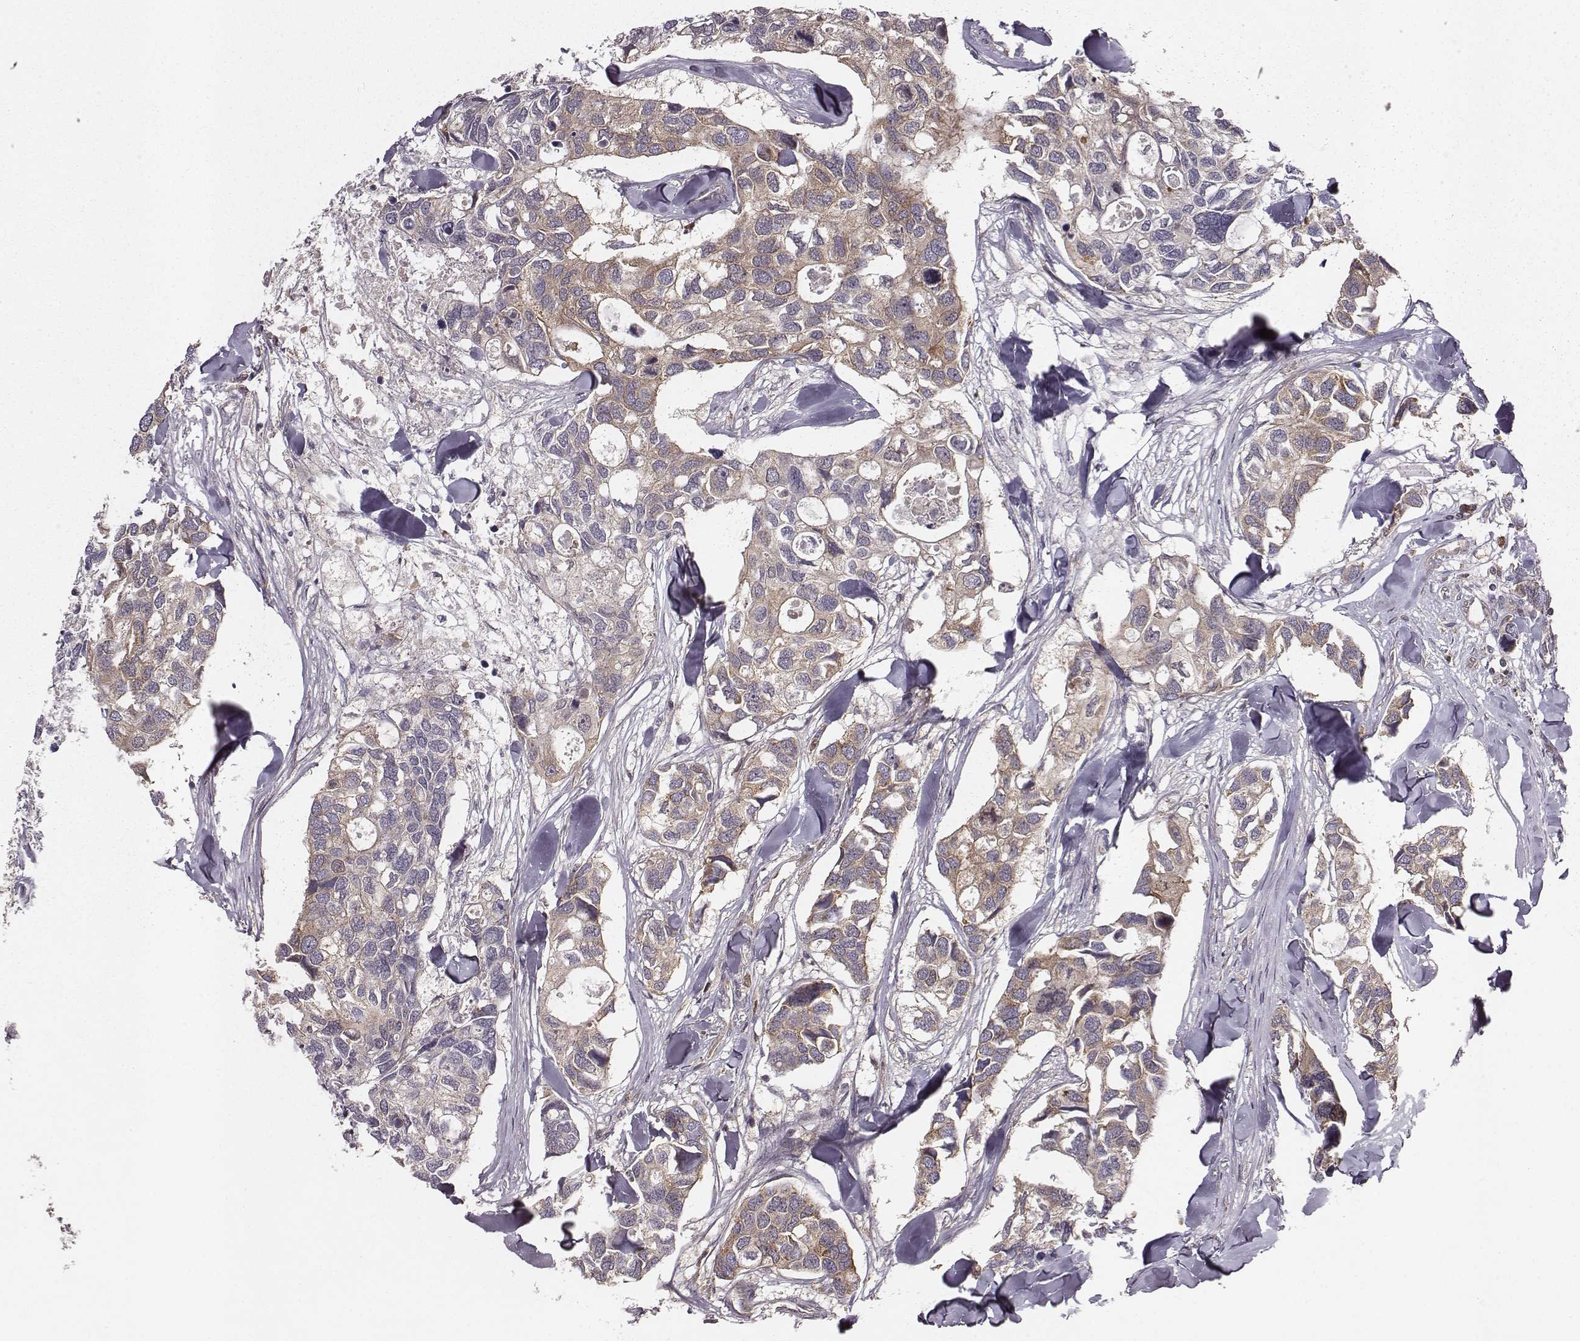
{"staining": {"intensity": "moderate", "quantity": "<25%", "location": "cytoplasmic/membranous"}, "tissue": "breast cancer", "cell_type": "Tumor cells", "image_type": "cancer", "snomed": [{"axis": "morphology", "description": "Duct carcinoma"}, {"axis": "topography", "description": "Breast"}], "caption": "Breast cancer (invasive ductal carcinoma) stained for a protein (brown) shows moderate cytoplasmic/membranous positive expression in approximately <25% of tumor cells.", "gene": "VPS26A", "patient": {"sex": "female", "age": 83}}